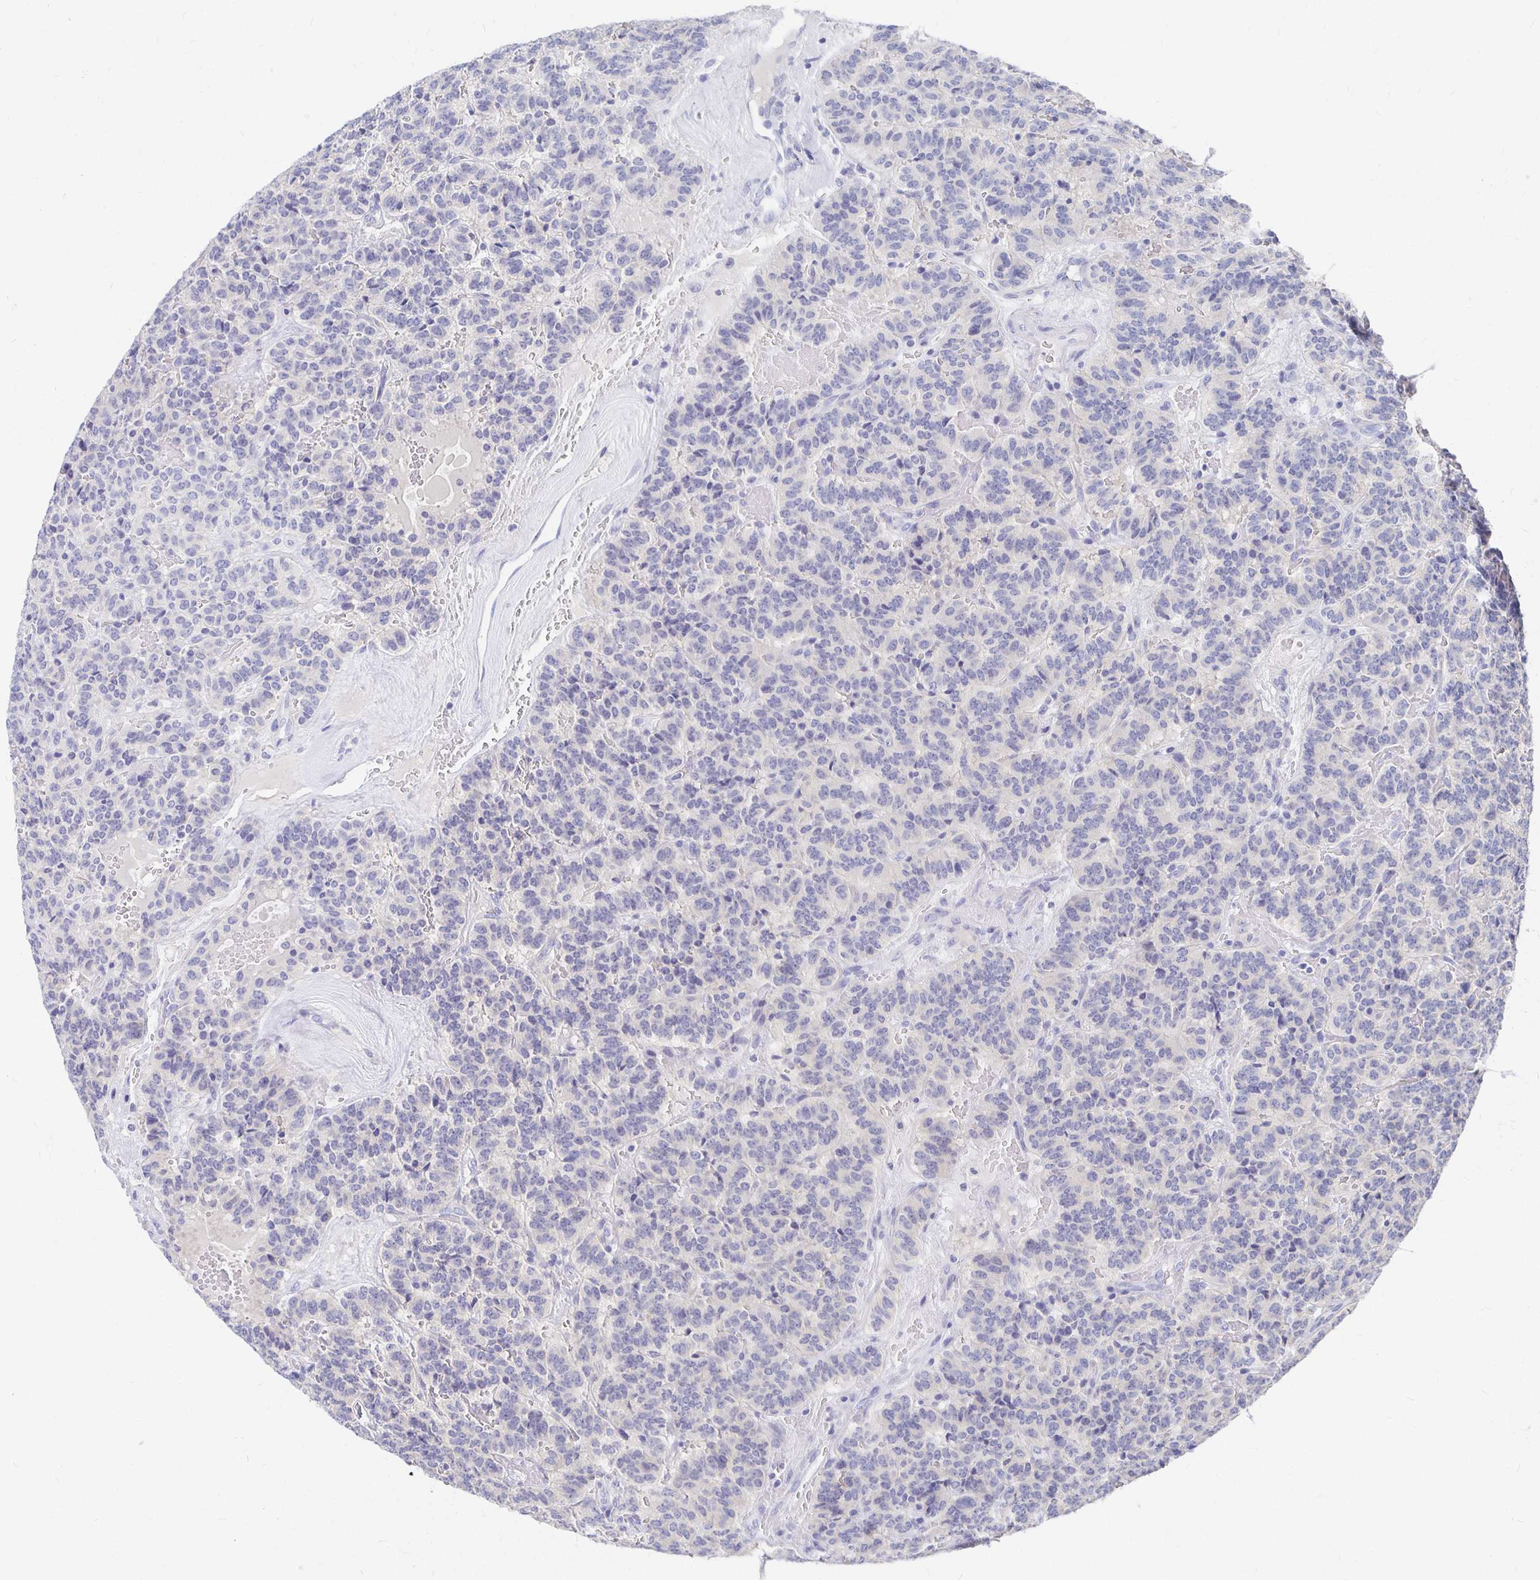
{"staining": {"intensity": "negative", "quantity": "none", "location": "none"}, "tissue": "carcinoid", "cell_type": "Tumor cells", "image_type": "cancer", "snomed": [{"axis": "morphology", "description": "Carcinoid, malignant, NOS"}, {"axis": "topography", "description": "Pancreas"}], "caption": "Immunohistochemistry (IHC) photomicrograph of human malignant carcinoid stained for a protein (brown), which displays no staining in tumor cells. (Brightfield microscopy of DAB (3,3'-diaminobenzidine) IHC at high magnification).", "gene": "FKRP", "patient": {"sex": "male", "age": 36}}